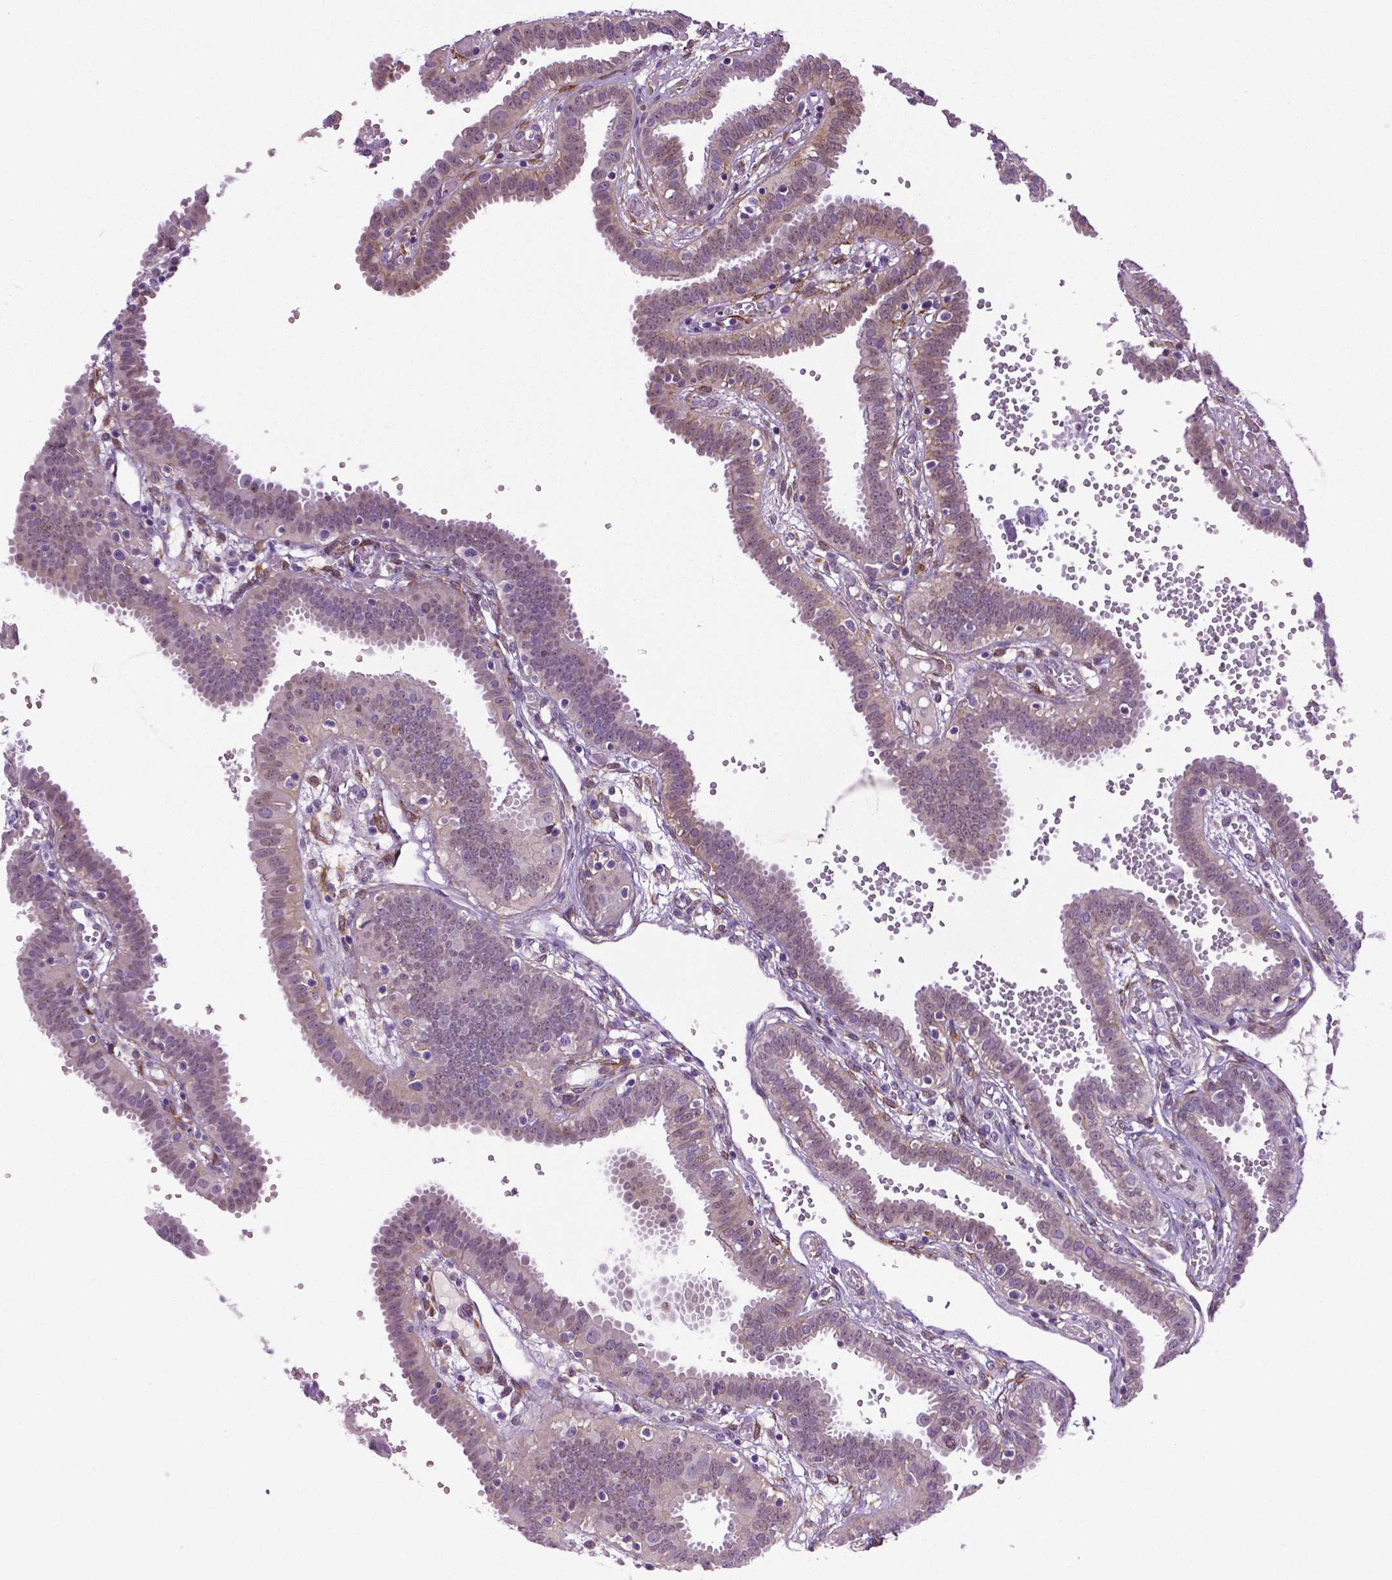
{"staining": {"intensity": "moderate", "quantity": "25%-75%", "location": "nuclear"}, "tissue": "fallopian tube", "cell_type": "Glandular cells", "image_type": "normal", "snomed": [{"axis": "morphology", "description": "Normal tissue, NOS"}, {"axis": "topography", "description": "Fallopian tube"}], "caption": "Brown immunohistochemical staining in benign fallopian tube demonstrates moderate nuclear expression in approximately 25%-75% of glandular cells. The protein of interest is shown in brown color, while the nuclei are stained blue.", "gene": "PTGER3", "patient": {"sex": "female", "age": 37}}